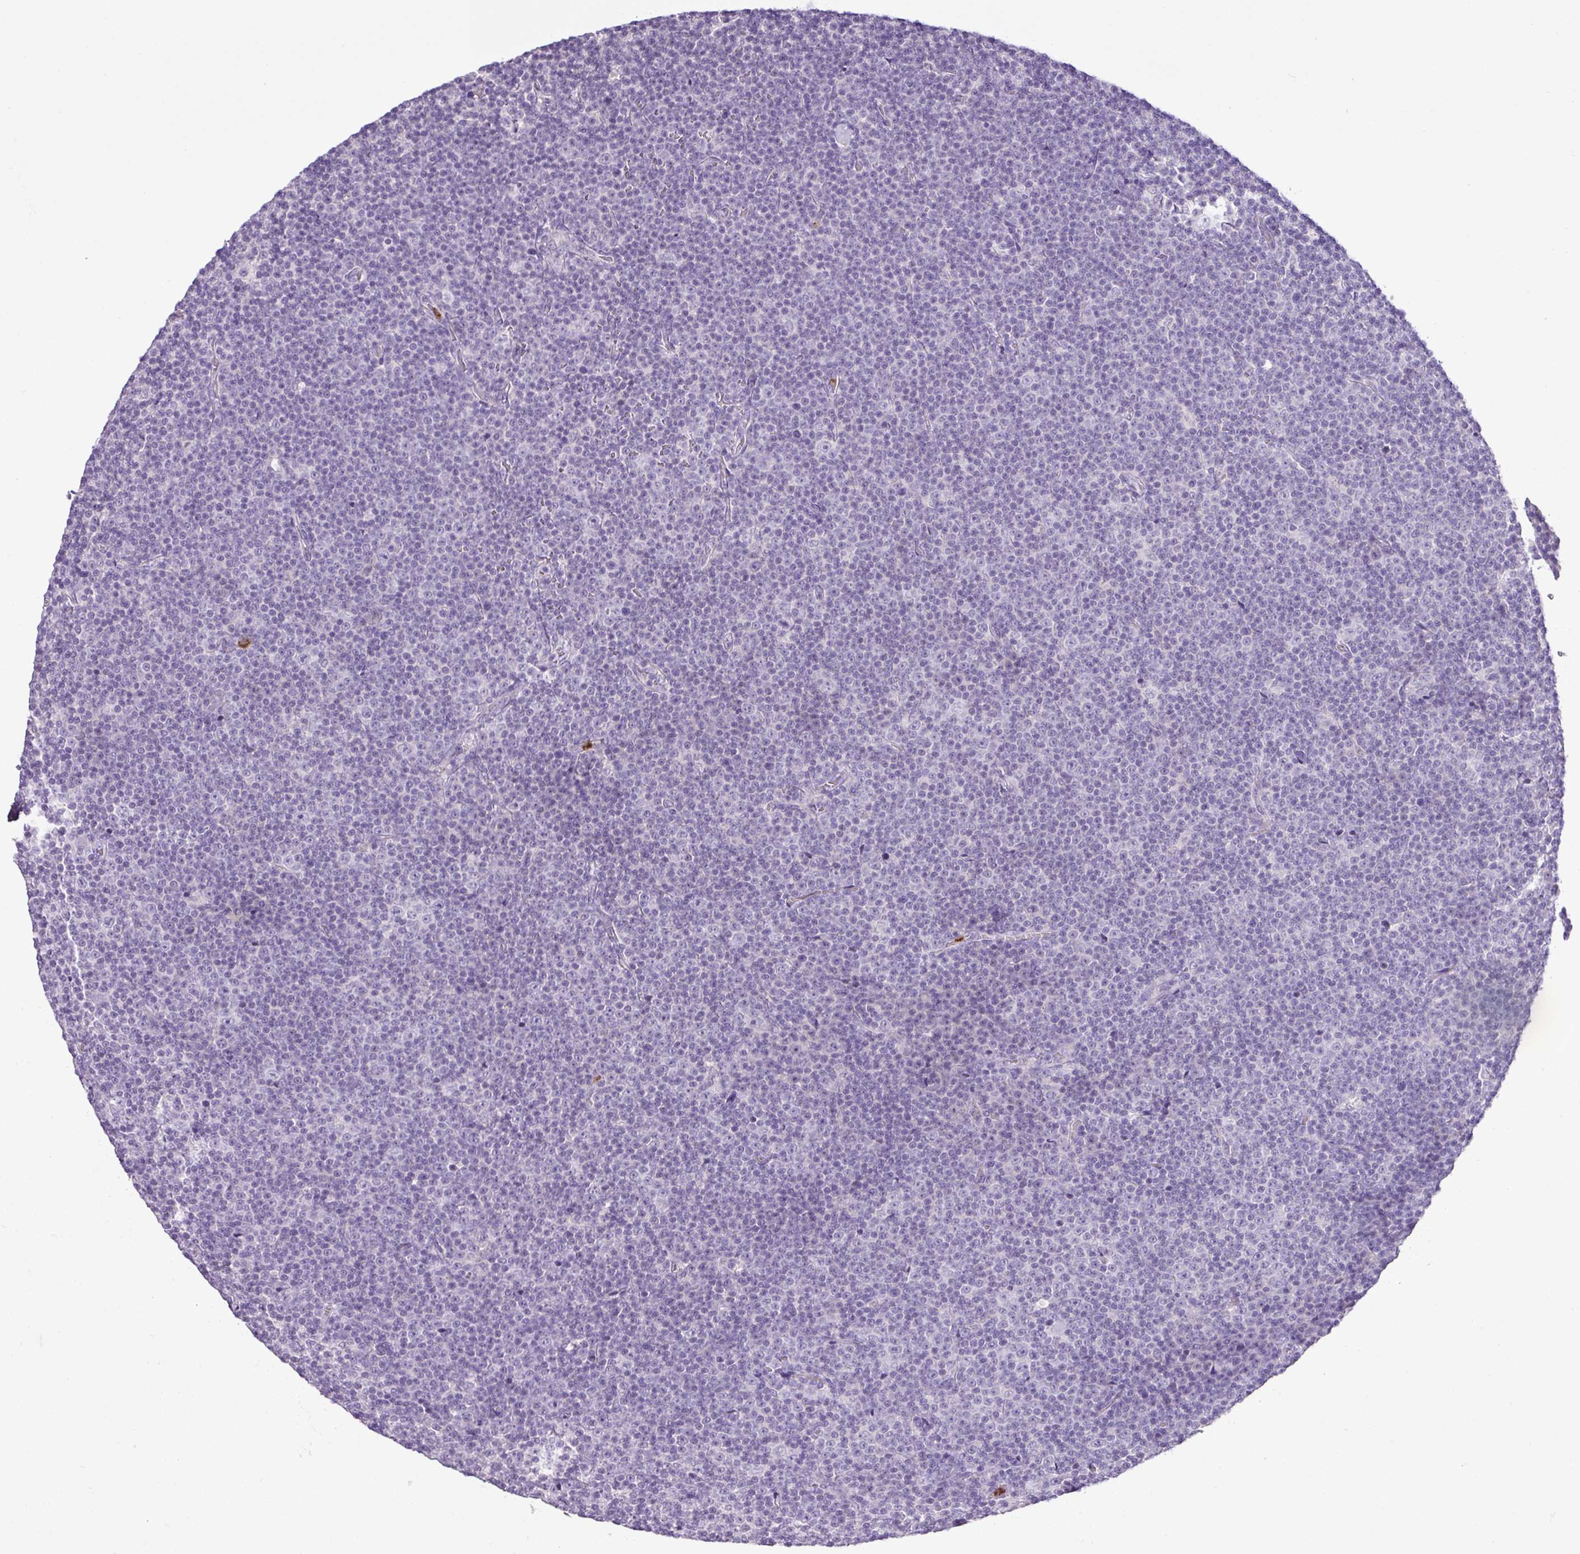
{"staining": {"intensity": "negative", "quantity": "none", "location": "none"}, "tissue": "lymphoma", "cell_type": "Tumor cells", "image_type": "cancer", "snomed": [{"axis": "morphology", "description": "Malignant lymphoma, non-Hodgkin's type, Low grade"}, {"axis": "topography", "description": "Lymph node"}], "caption": "IHC image of lymphoma stained for a protein (brown), which displays no staining in tumor cells.", "gene": "HTR3E", "patient": {"sex": "female", "age": 67}}